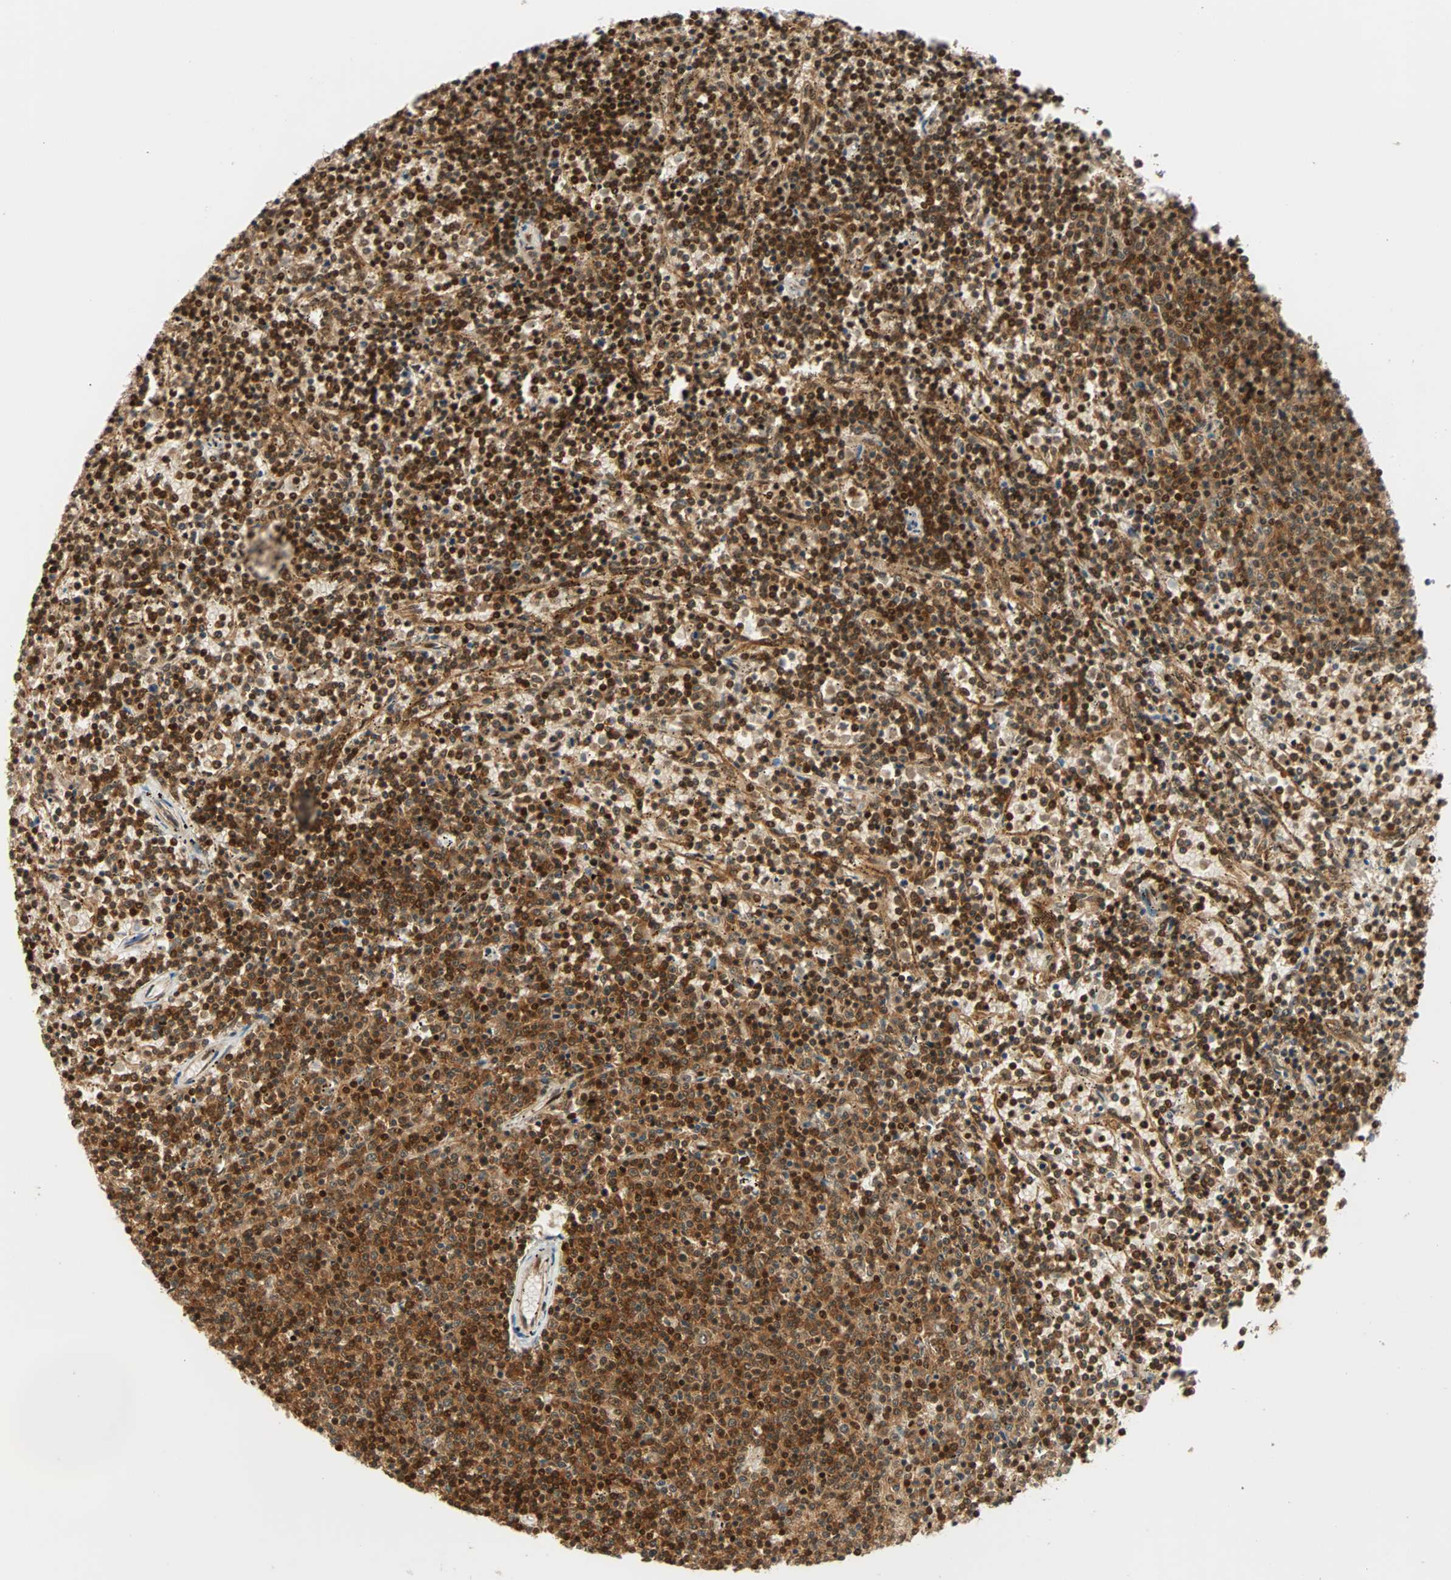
{"staining": {"intensity": "strong", "quantity": ">75%", "location": "cytoplasmic/membranous,nuclear"}, "tissue": "lymphoma", "cell_type": "Tumor cells", "image_type": "cancer", "snomed": [{"axis": "morphology", "description": "Malignant lymphoma, non-Hodgkin's type, Low grade"}, {"axis": "topography", "description": "Spleen"}], "caption": "IHC staining of lymphoma, which displays high levels of strong cytoplasmic/membranous and nuclear staining in about >75% of tumor cells indicating strong cytoplasmic/membranous and nuclear protein expression. The staining was performed using DAB (brown) for protein detection and nuclei were counterstained in hematoxylin (blue).", "gene": "CDK12", "patient": {"sex": "female", "age": 50}}